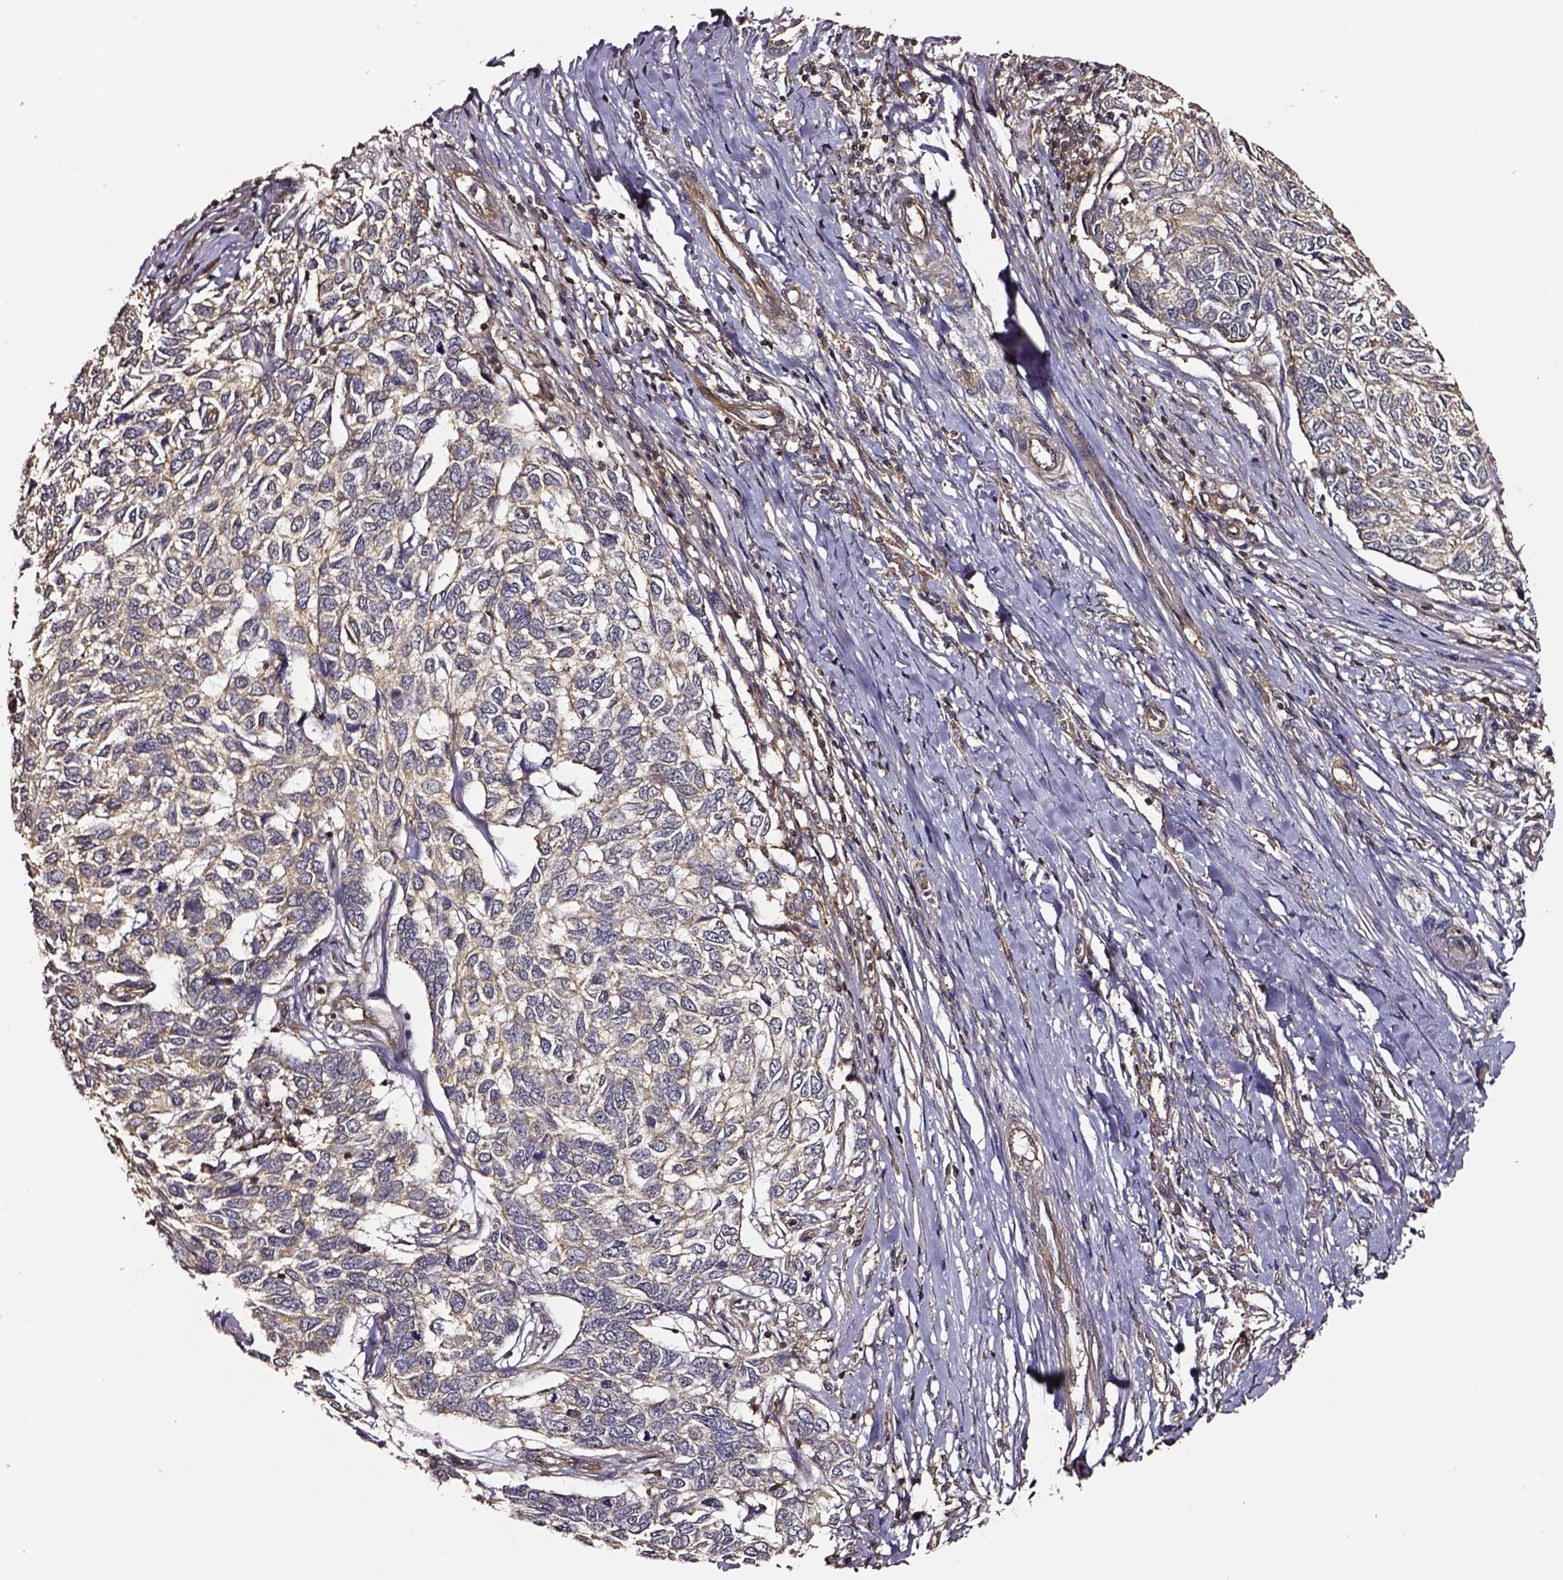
{"staining": {"intensity": "weak", "quantity": ">75%", "location": "cytoplasmic/membranous"}, "tissue": "skin cancer", "cell_type": "Tumor cells", "image_type": "cancer", "snomed": [{"axis": "morphology", "description": "Basal cell carcinoma"}, {"axis": "topography", "description": "Skin"}], "caption": "About >75% of tumor cells in skin basal cell carcinoma exhibit weak cytoplasmic/membranous protein expression as visualized by brown immunohistochemical staining.", "gene": "RASSF5", "patient": {"sex": "female", "age": 65}}